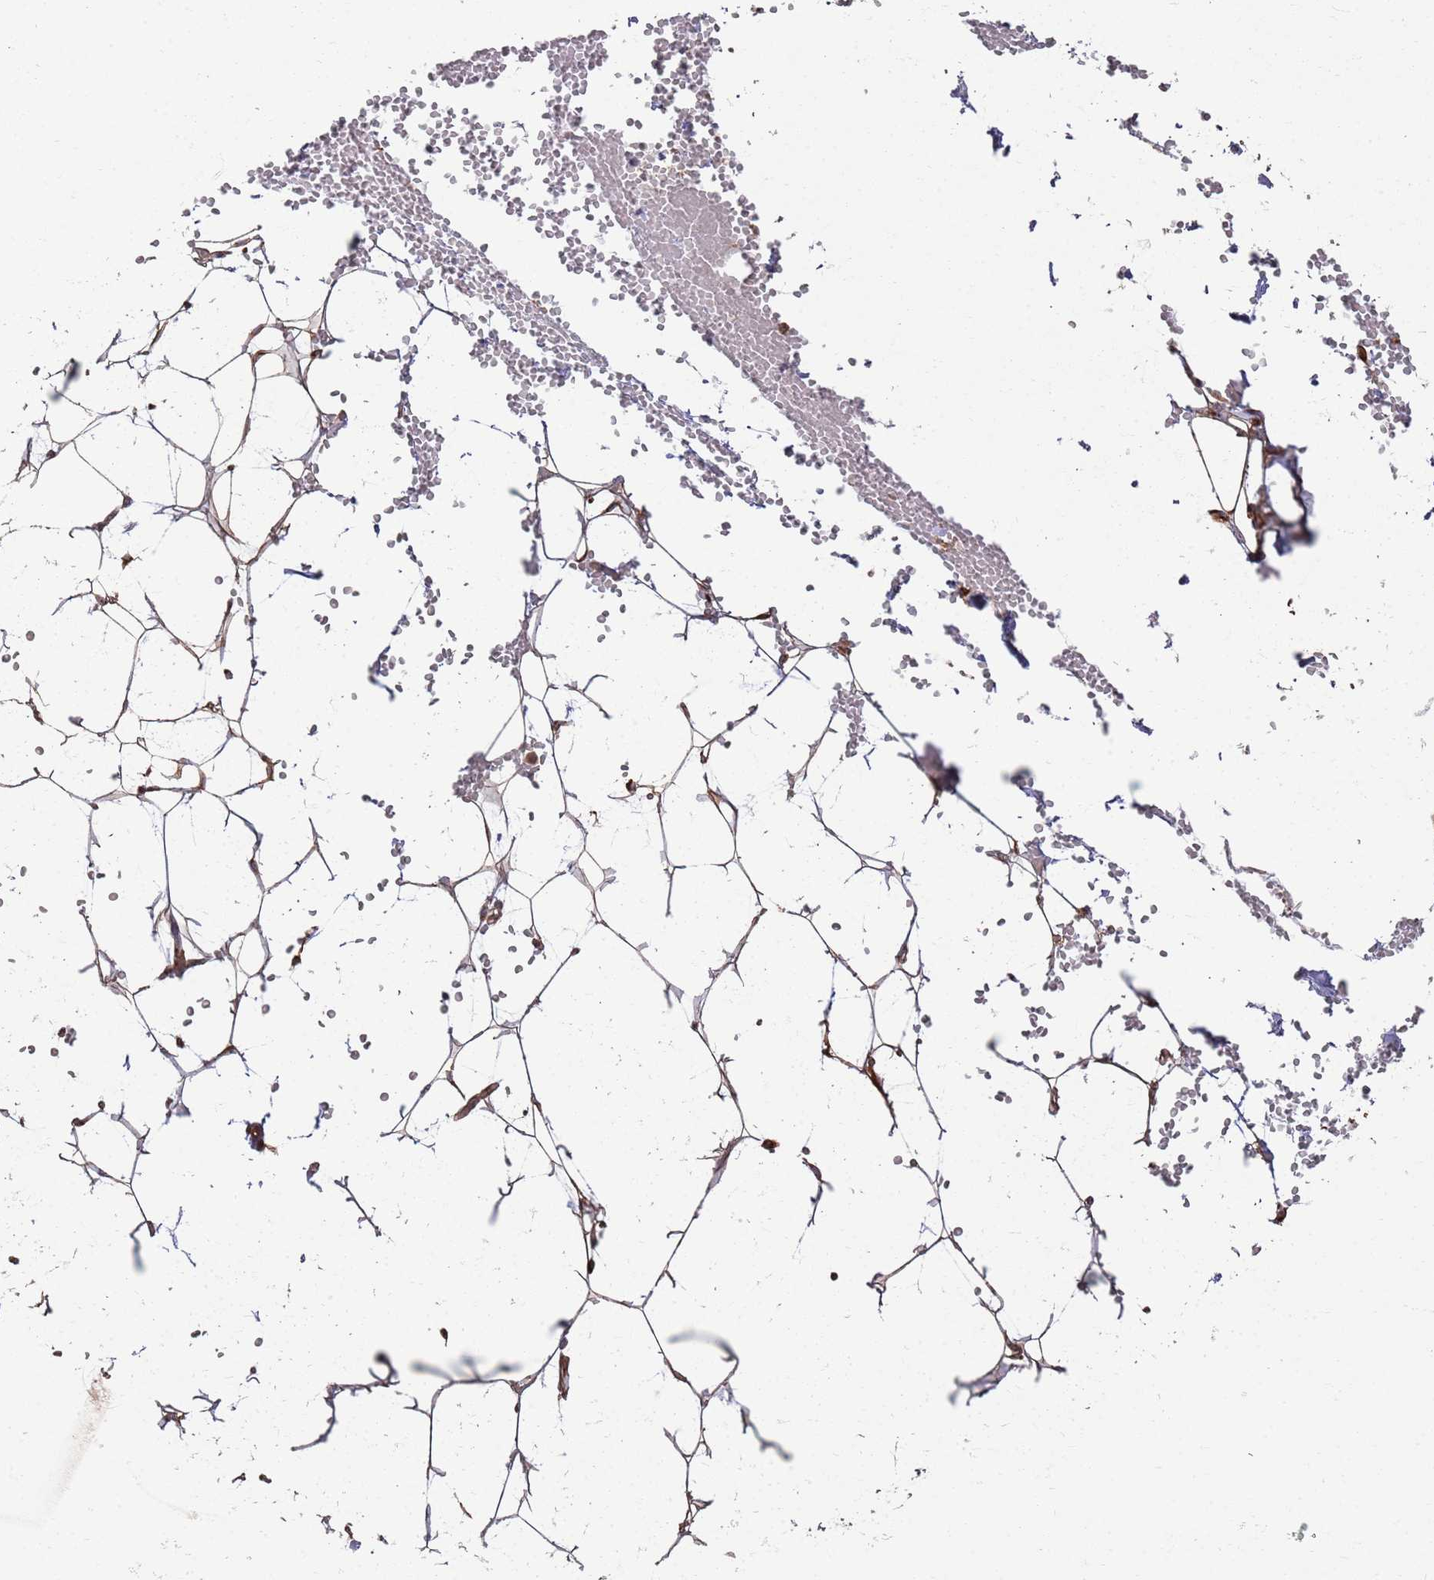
{"staining": {"intensity": "moderate", "quantity": ">75%", "location": "cytoplasmic/membranous"}, "tissue": "adipose tissue", "cell_type": "Adipocytes", "image_type": "normal", "snomed": [{"axis": "morphology", "description": "Normal tissue, NOS"}, {"axis": "topography", "description": "Breast"}], "caption": "IHC micrograph of normal adipose tissue stained for a protein (brown), which demonstrates medium levels of moderate cytoplasmic/membranous staining in approximately >75% of adipocytes.", "gene": "PHF21A", "patient": {"sex": "female", "age": 23}}